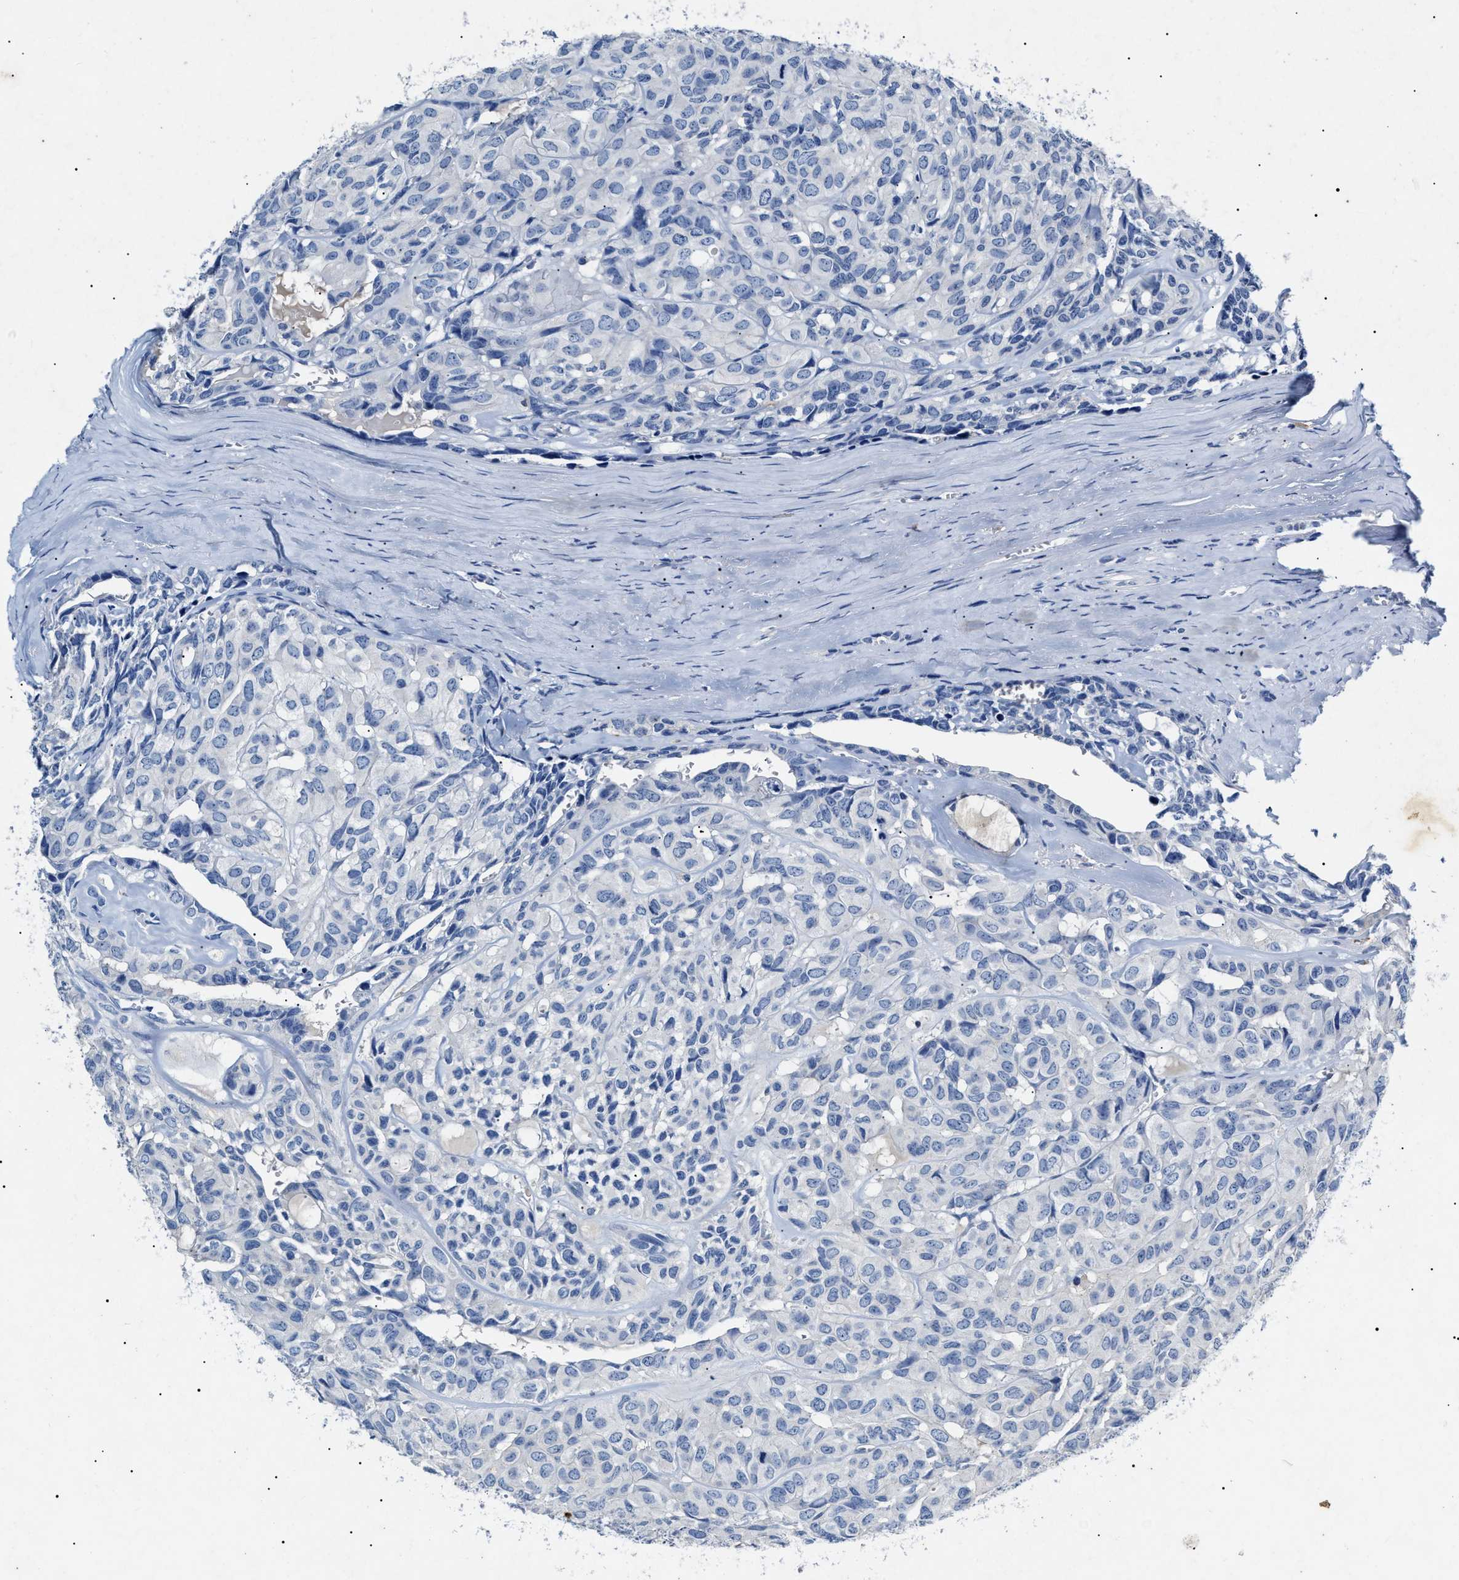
{"staining": {"intensity": "negative", "quantity": "none", "location": "none"}, "tissue": "head and neck cancer", "cell_type": "Tumor cells", "image_type": "cancer", "snomed": [{"axis": "morphology", "description": "Adenocarcinoma, NOS"}, {"axis": "topography", "description": "Salivary gland, NOS"}, {"axis": "topography", "description": "Head-Neck"}], "caption": "Tumor cells show no significant protein staining in adenocarcinoma (head and neck).", "gene": "LRRC8E", "patient": {"sex": "female", "age": 76}}